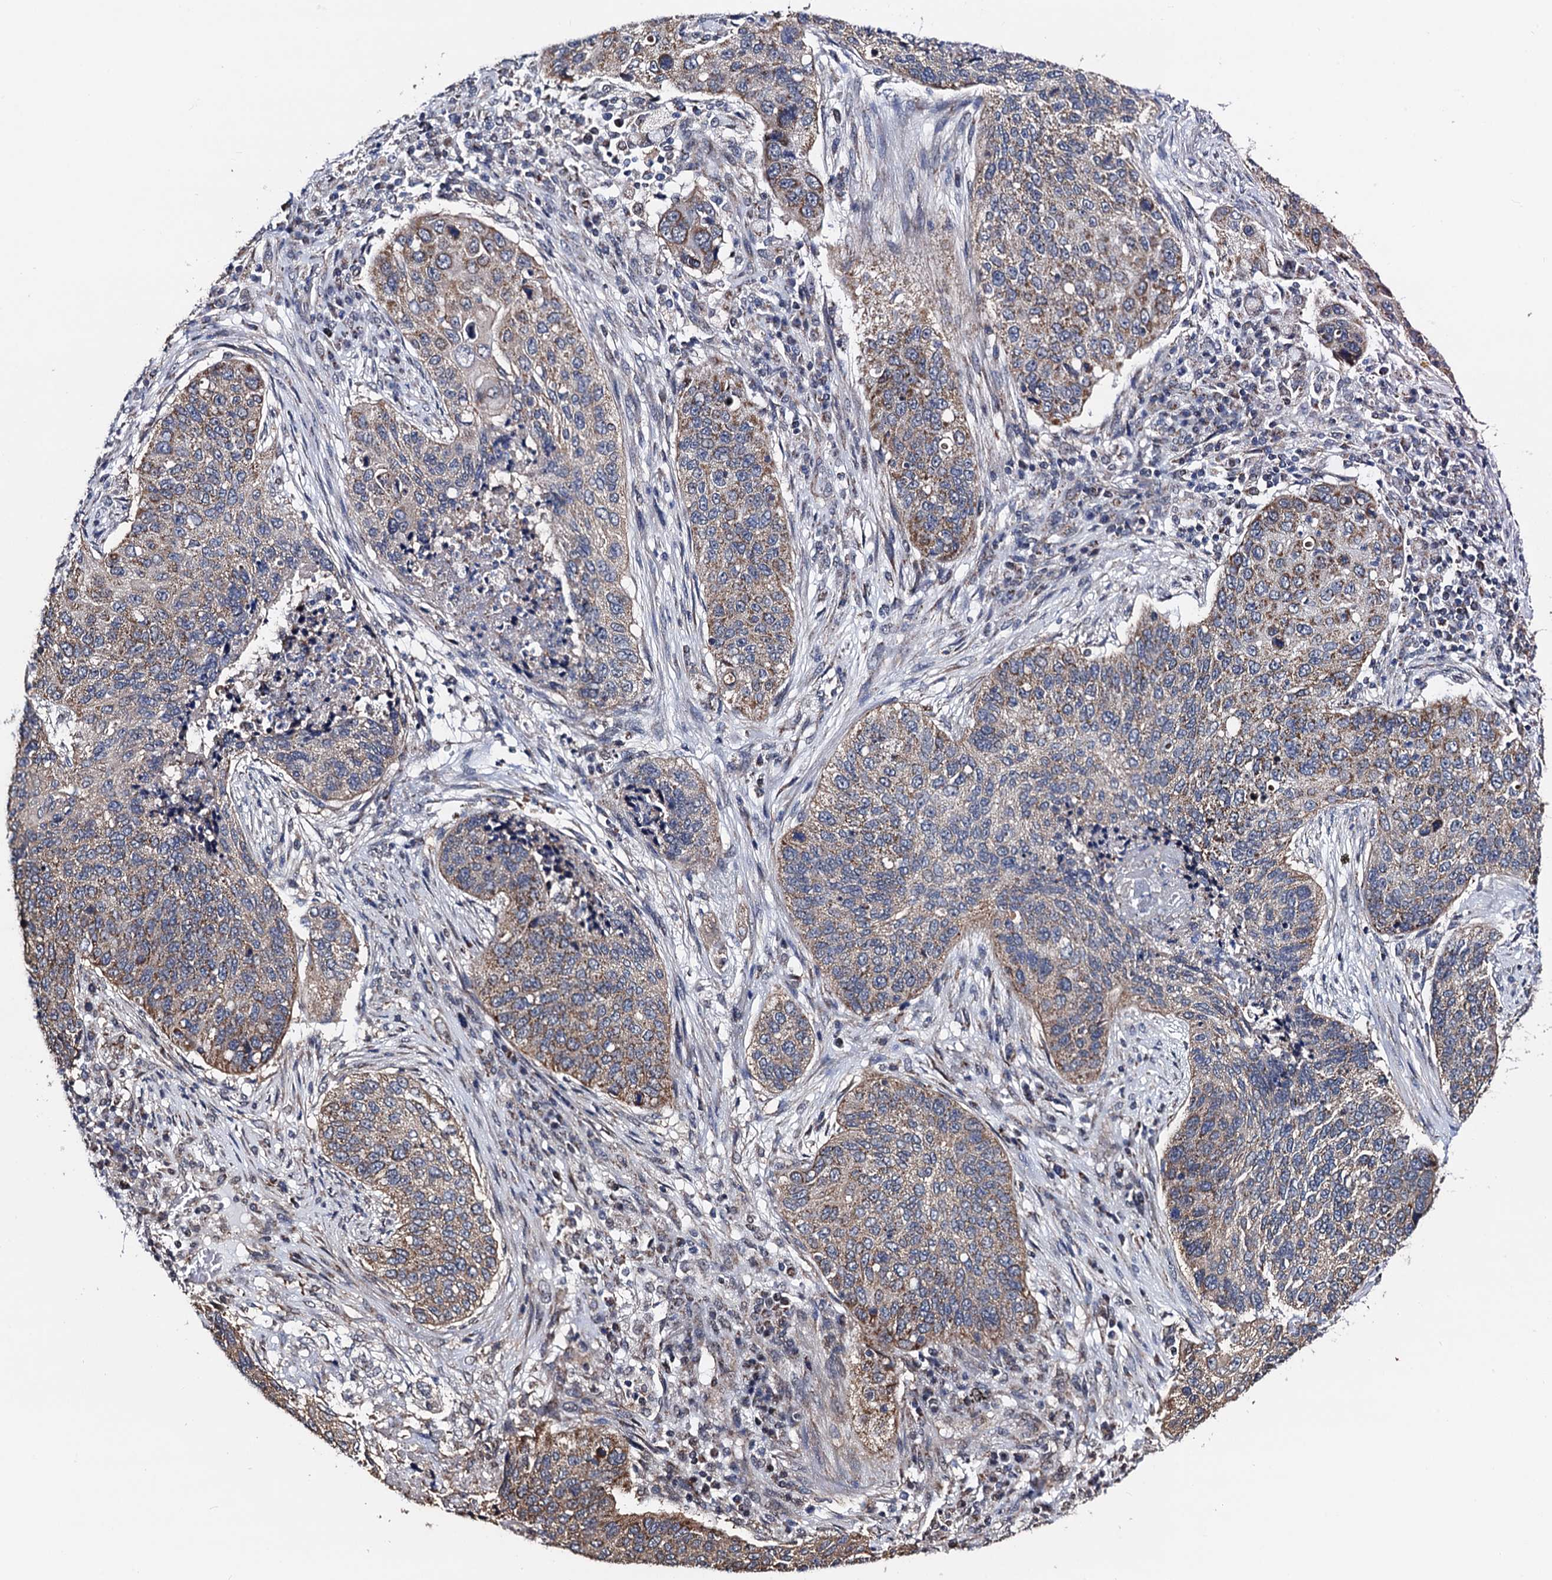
{"staining": {"intensity": "moderate", "quantity": "25%-75%", "location": "cytoplasmic/membranous"}, "tissue": "lung cancer", "cell_type": "Tumor cells", "image_type": "cancer", "snomed": [{"axis": "morphology", "description": "Squamous cell carcinoma, NOS"}, {"axis": "topography", "description": "Lung"}], "caption": "Immunohistochemistry (IHC) image of neoplastic tissue: human lung cancer (squamous cell carcinoma) stained using immunohistochemistry (IHC) displays medium levels of moderate protein expression localized specifically in the cytoplasmic/membranous of tumor cells, appearing as a cytoplasmic/membranous brown color.", "gene": "PTCD3", "patient": {"sex": "female", "age": 63}}